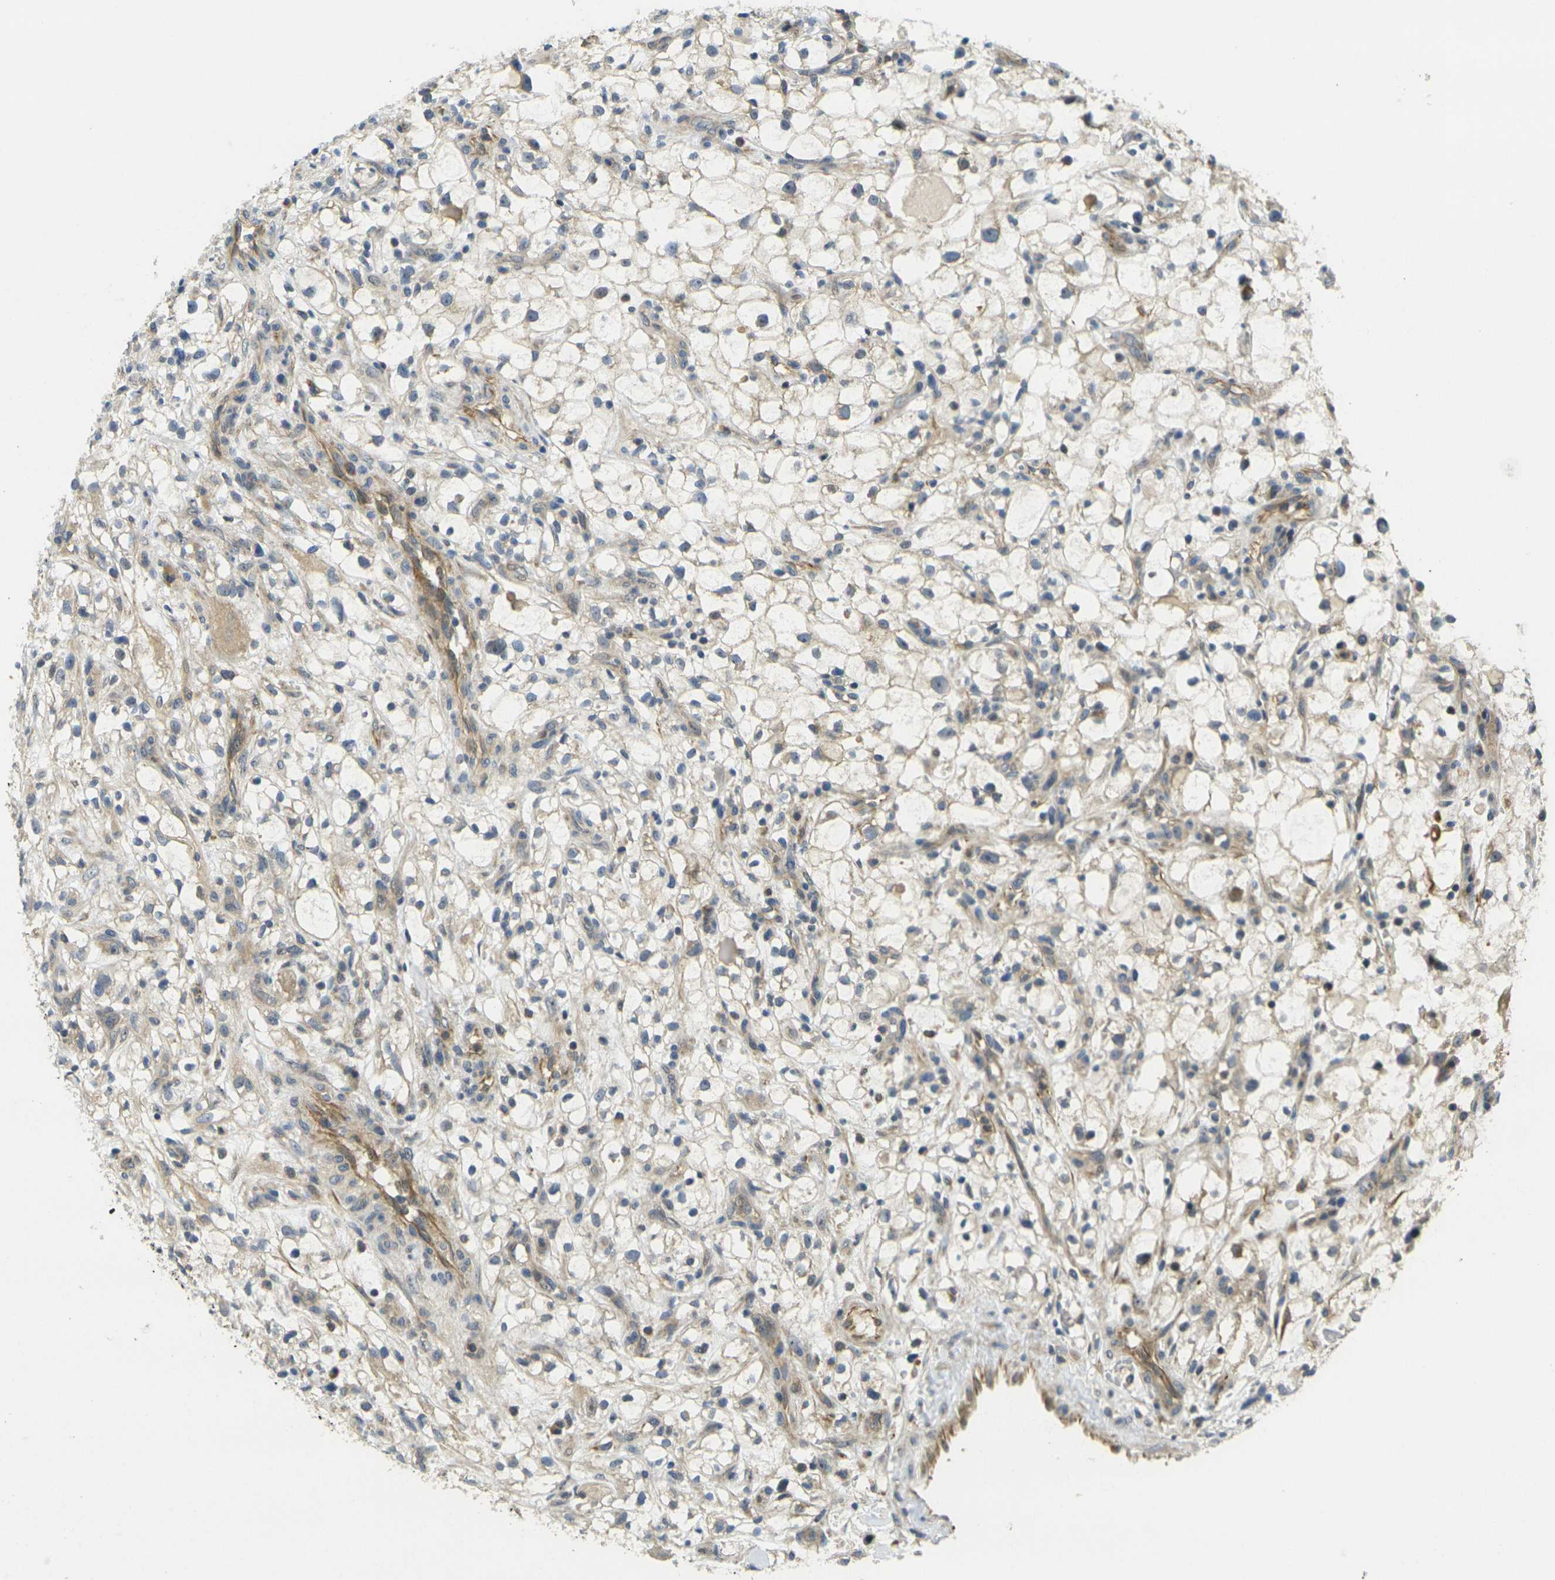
{"staining": {"intensity": "moderate", "quantity": "<25%", "location": "cytoplasmic/membranous"}, "tissue": "renal cancer", "cell_type": "Tumor cells", "image_type": "cancer", "snomed": [{"axis": "morphology", "description": "Adenocarcinoma, NOS"}, {"axis": "topography", "description": "Kidney"}], "caption": "This is a histology image of immunohistochemistry (IHC) staining of renal cancer, which shows moderate positivity in the cytoplasmic/membranous of tumor cells.", "gene": "MINAR2", "patient": {"sex": "female", "age": 60}}